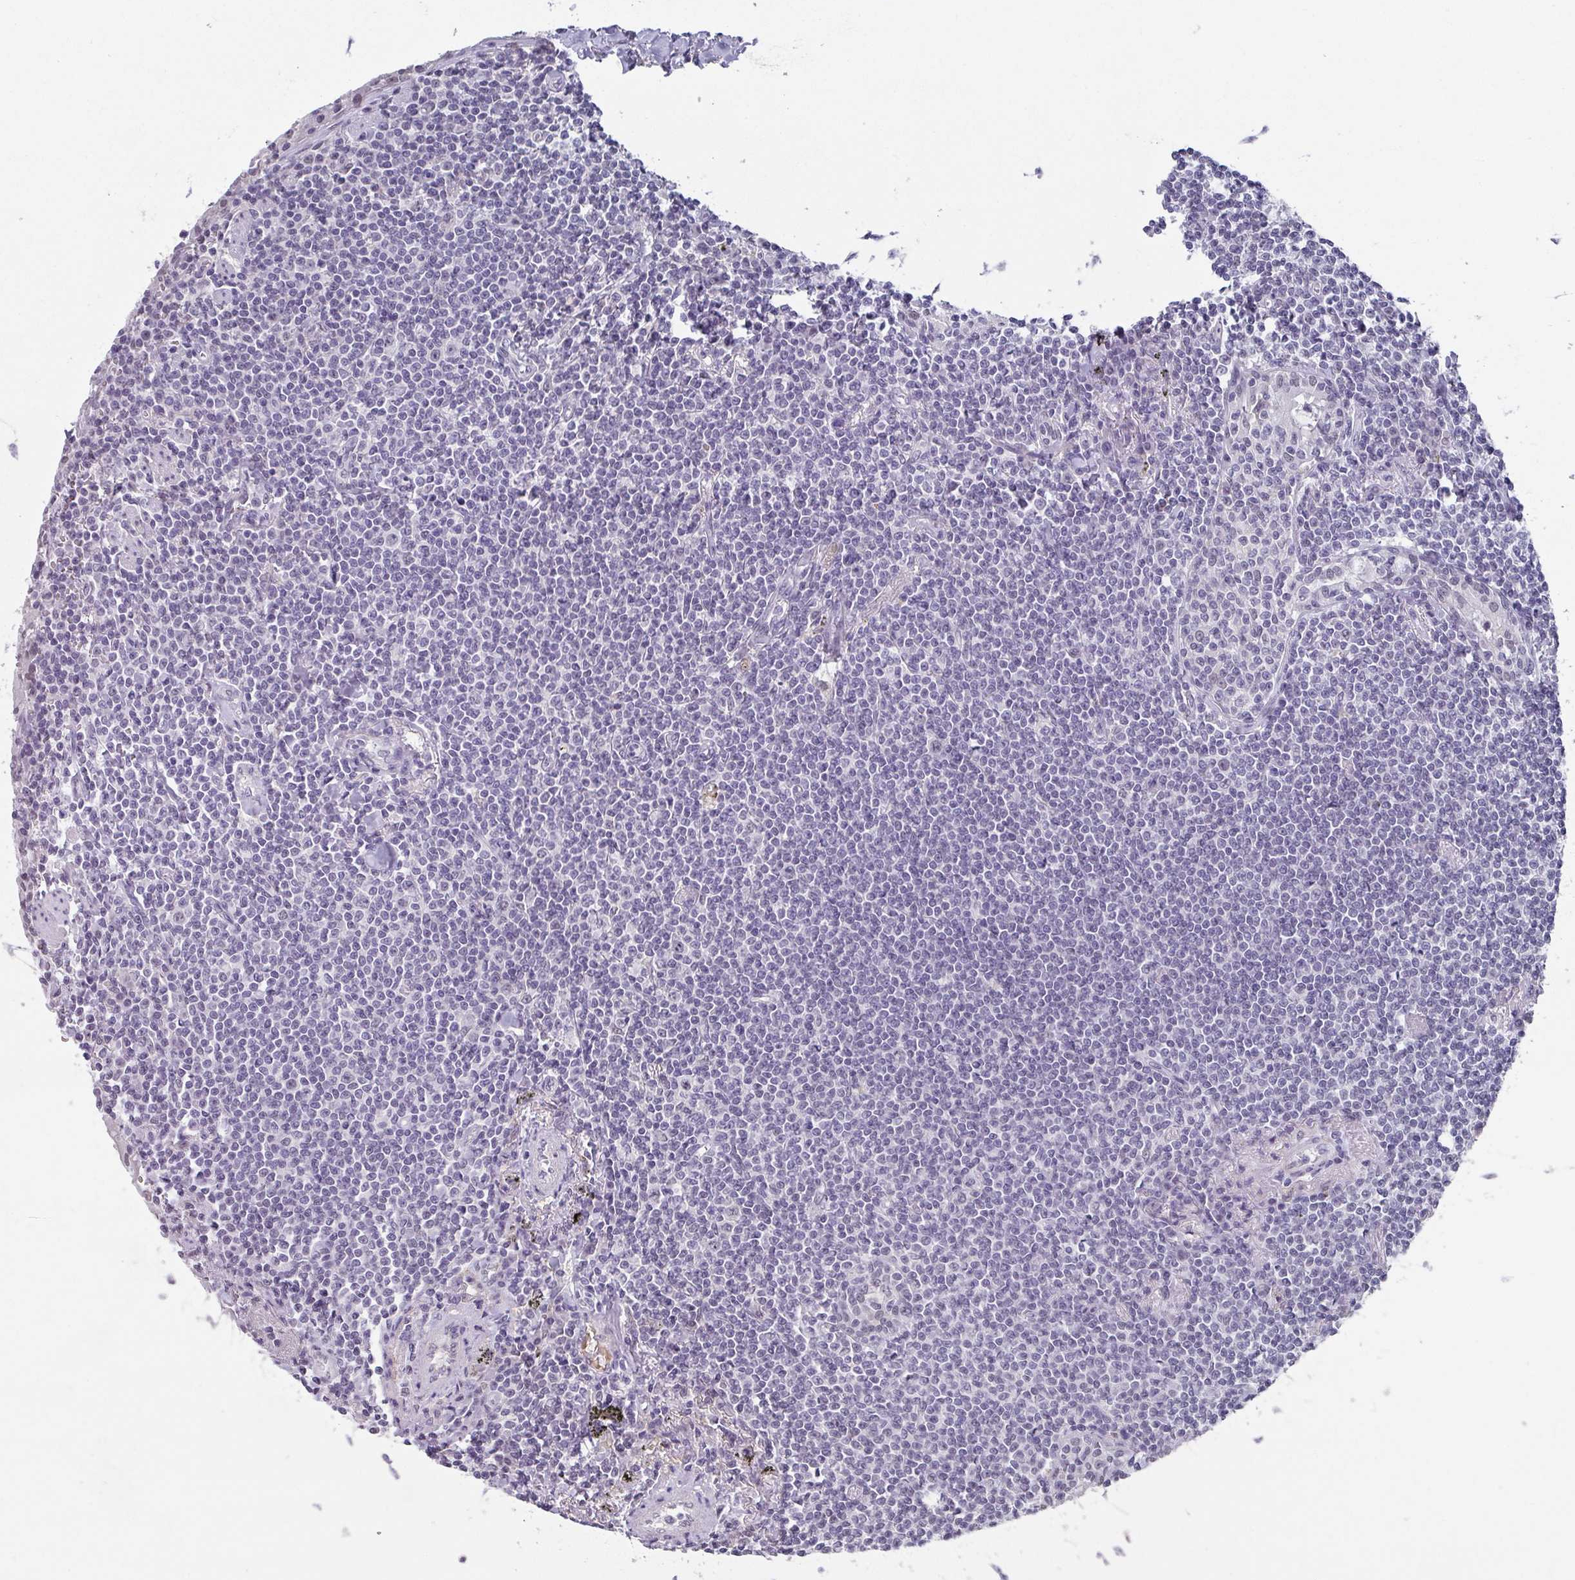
{"staining": {"intensity": "negative", "quantity": "none", "location": "none"}, "tissue": "lymphoma", "cell_type": "Tumor cells", "image_type": "cancer", "snomed": [{"axis": "morphology", "description": "Malignant lymphoma, non-Hodgkin's type, Low grade"}, {"axis": "topography", "description": "Lung"}], "caption": "Immunohistochemical staining of malignant lymphoma, non-Hodgkin's type (low-grade) displays no significant expression in tumor cells. (DAB IHC, high magnification).", "gene": "C1QB", "patient": {"sex": "female", "age": 71}}